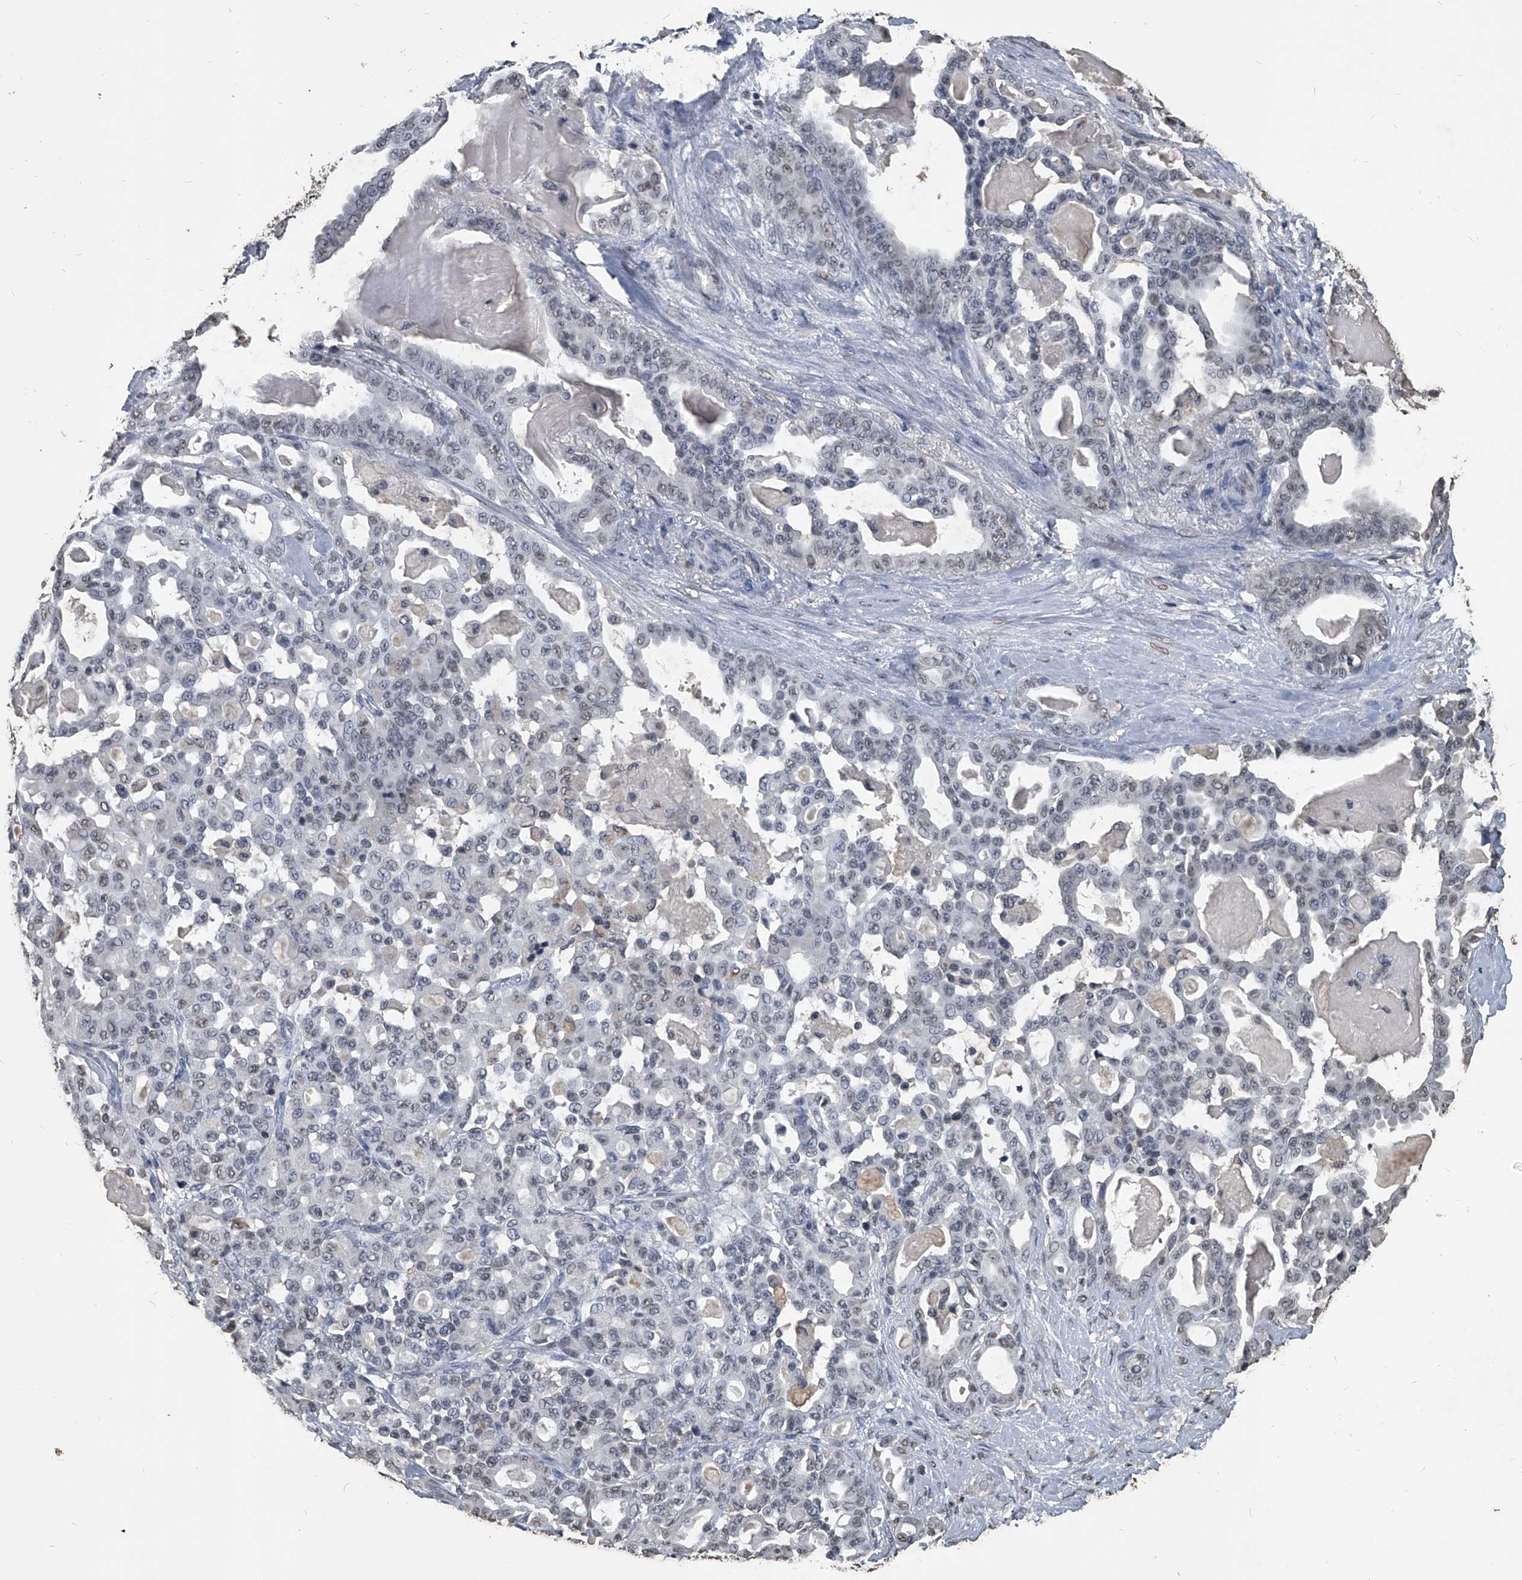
{"staining": {"intensity": "negative", "quantity": "none", "location": "none"}, "tissue": "pancreatic cancer", "cell_type": "Tumor cells", "image_type": "cancer", "snomed": [{"axis": "morphology", "description": "Adenocarcinoma, NOS"}, {"axis": "topography", "description": "Pancreas"}], "caption": "Tumor cells show no significant staining in pancreatic adenocarcinoma.", "gene": "MATR3", "patient": {"sex": "male", "age": 63}}